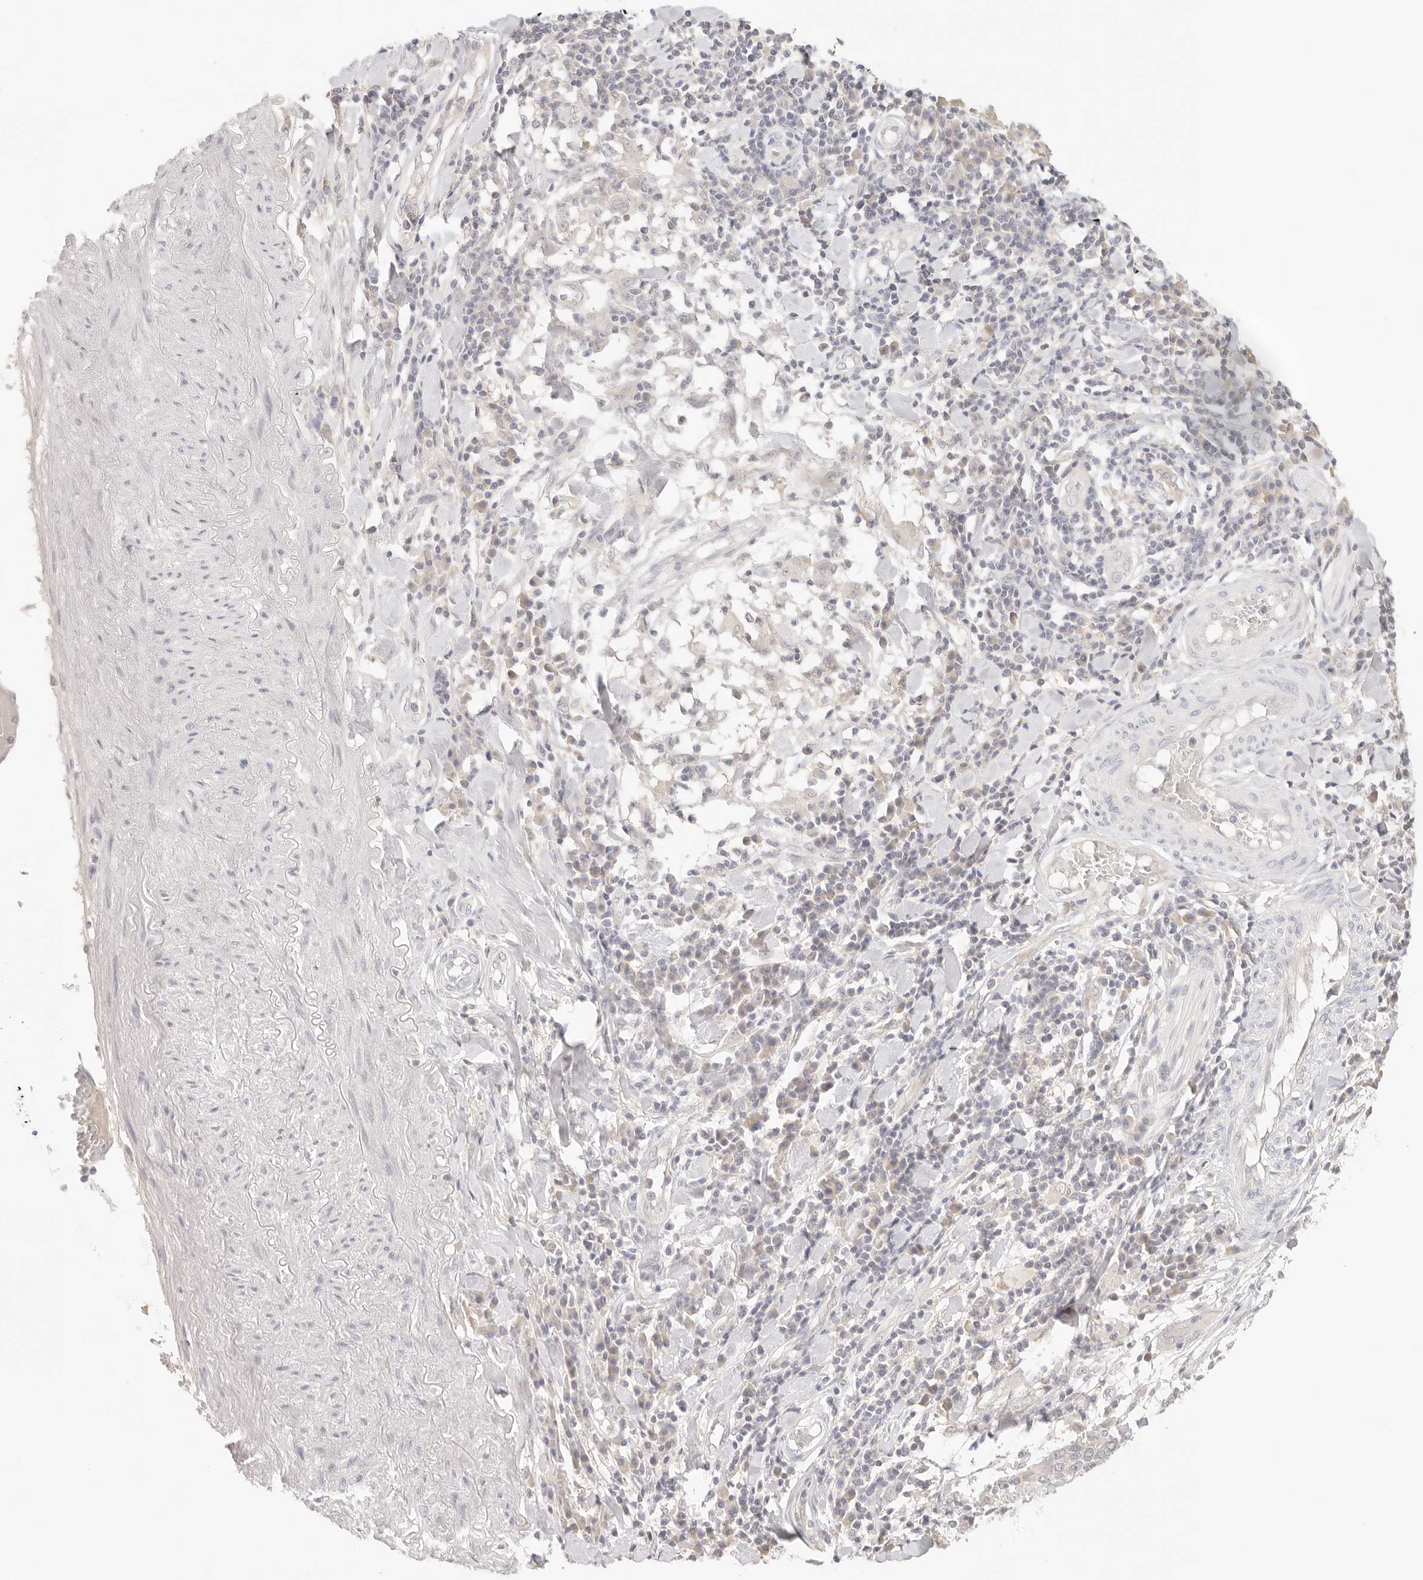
{"staining": {"intensity": "negative", "quantity": "none", "location": "none"}, "tissue": "lung cancer", "cell_type": "Tumor cells", "image_type": "cancer", "snomed": [{"axis": "morphology", "description": "Squamous cell carcinoma, NOS"}, {"axis": "topography", "description": "Lung"}], "caption": "Tumor cells show no significant positivity in lung squamous cell carcinoma.", "gene": "SPHK1", "patient": {"sex": "male", "age": 65}}